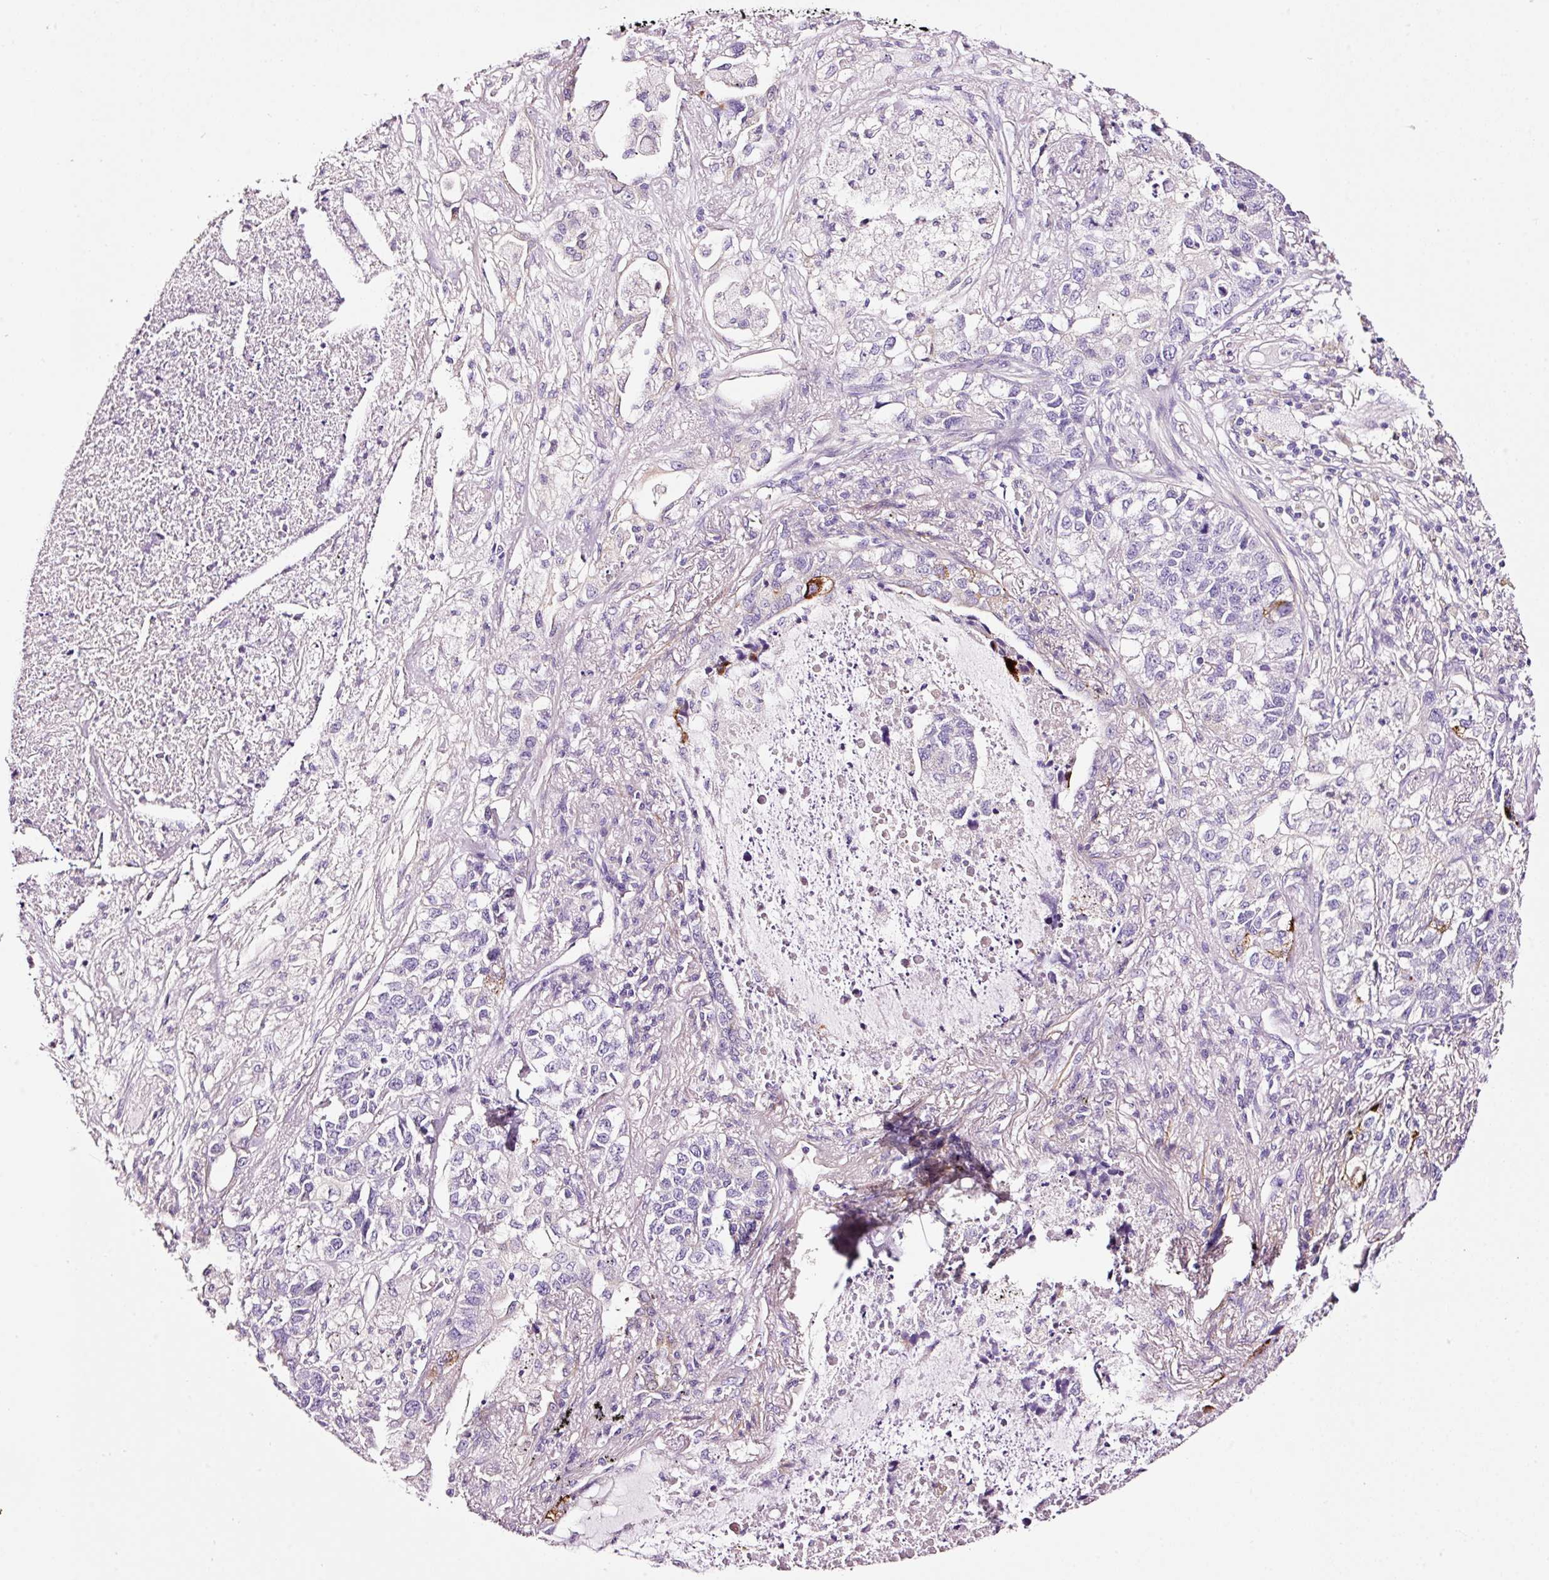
{"staining": {"intensity": "strong", "quantity": "<25%", "location": "cytoplasmic/membranous"}, "tissue": "lung cancer", "cell_type": "Tumor cells", "image_type": "cancer", "snomed": [{"axis": "morphology", "description": "Adenocarcinoma, NOS"}, {"axis": "topography", "description": "Lung"}], "caption": "Immunohistochemistry image of neoplastic tissue: human lung cancer stained using immunohistochemistry exhibits medium levels of strong protein expression localized specifically in the cytoplasmic/membranous of tumor cells, appearing as a cytoplasmic/membranous brown color.", "gene": "PAM", "patient": {"sex": "male", "age": 49}}